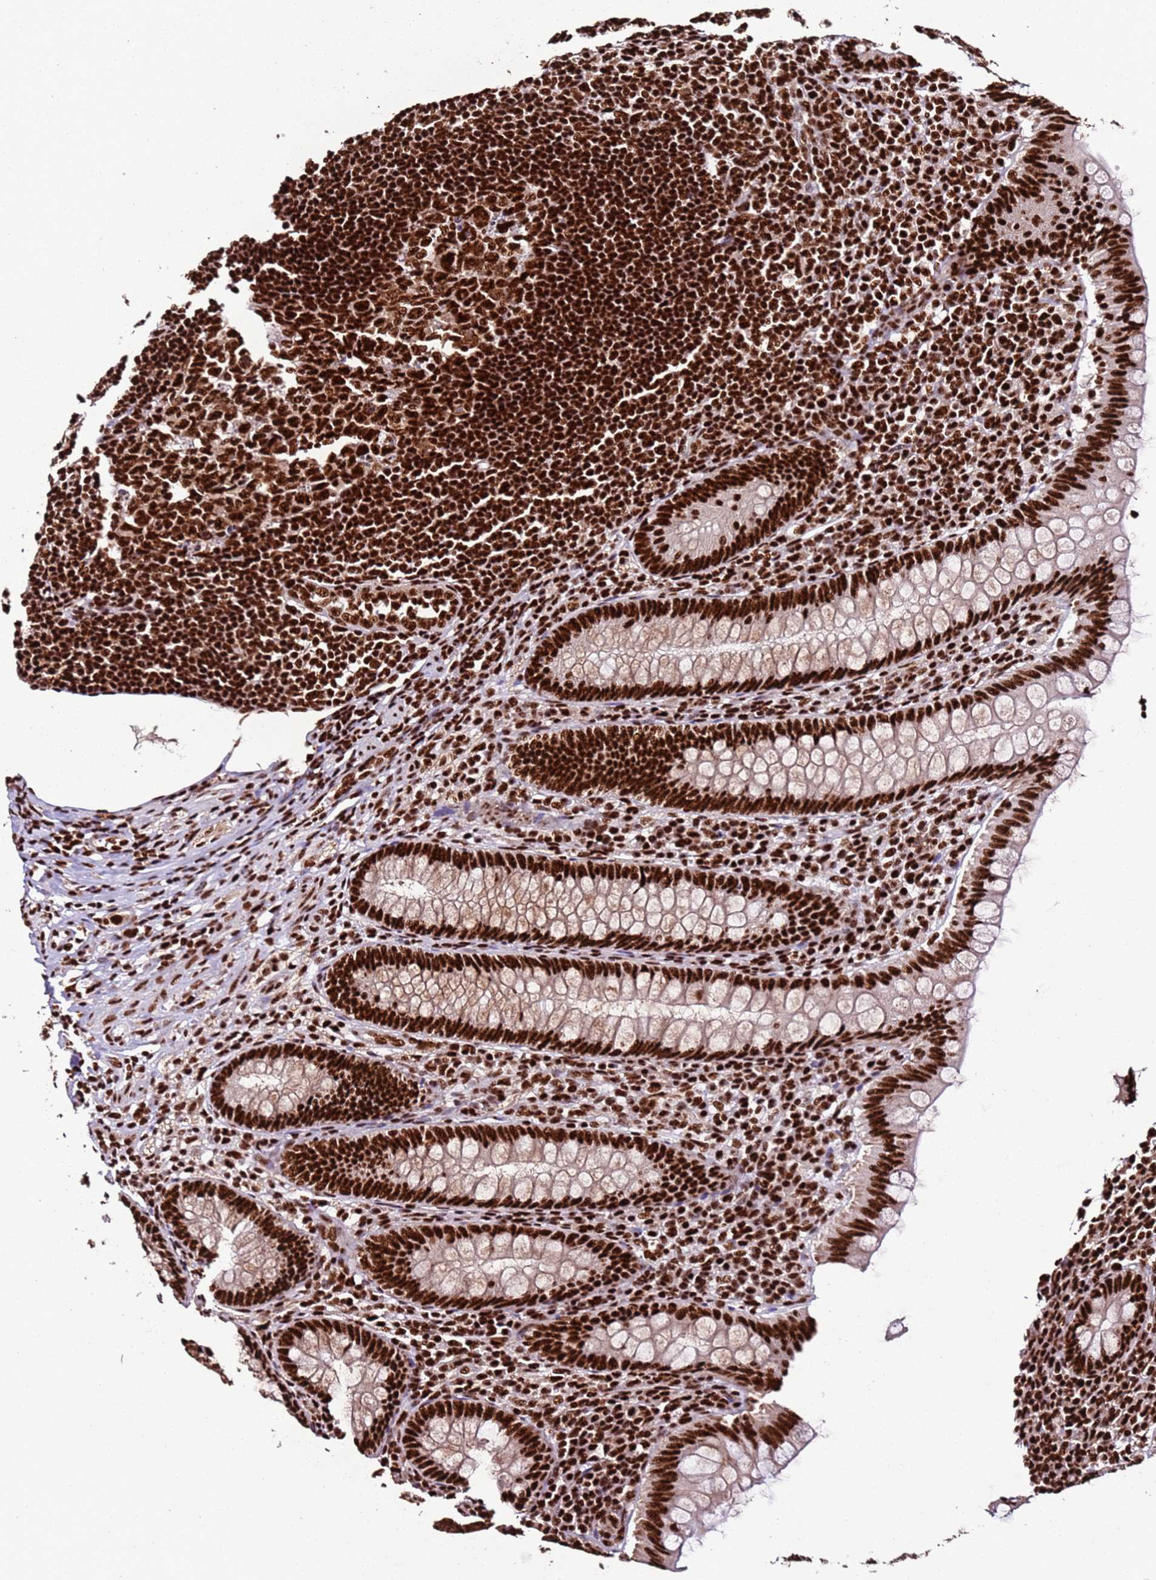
{"staining": {"intensity": "strong", "quantity": ">75%", "location": "nuclear"}, "tissue": "appendix", "cell_type": "Glandular cells", "image_type": "normal", "snomed": [{"axis": "morphology", "description": "Normal tissue, NOS"}, {"axis": "topography", "description": "Appendix"}], "caption": "Protein staining demonstrates strong nuclear staining in approximately >75% of glandular cells in normal appendix. (brown staining indicates protein expression, while blue staining denotes nuclei).", "gene": "C6orf226", "patient": {"sex": "male", "age": 14}}